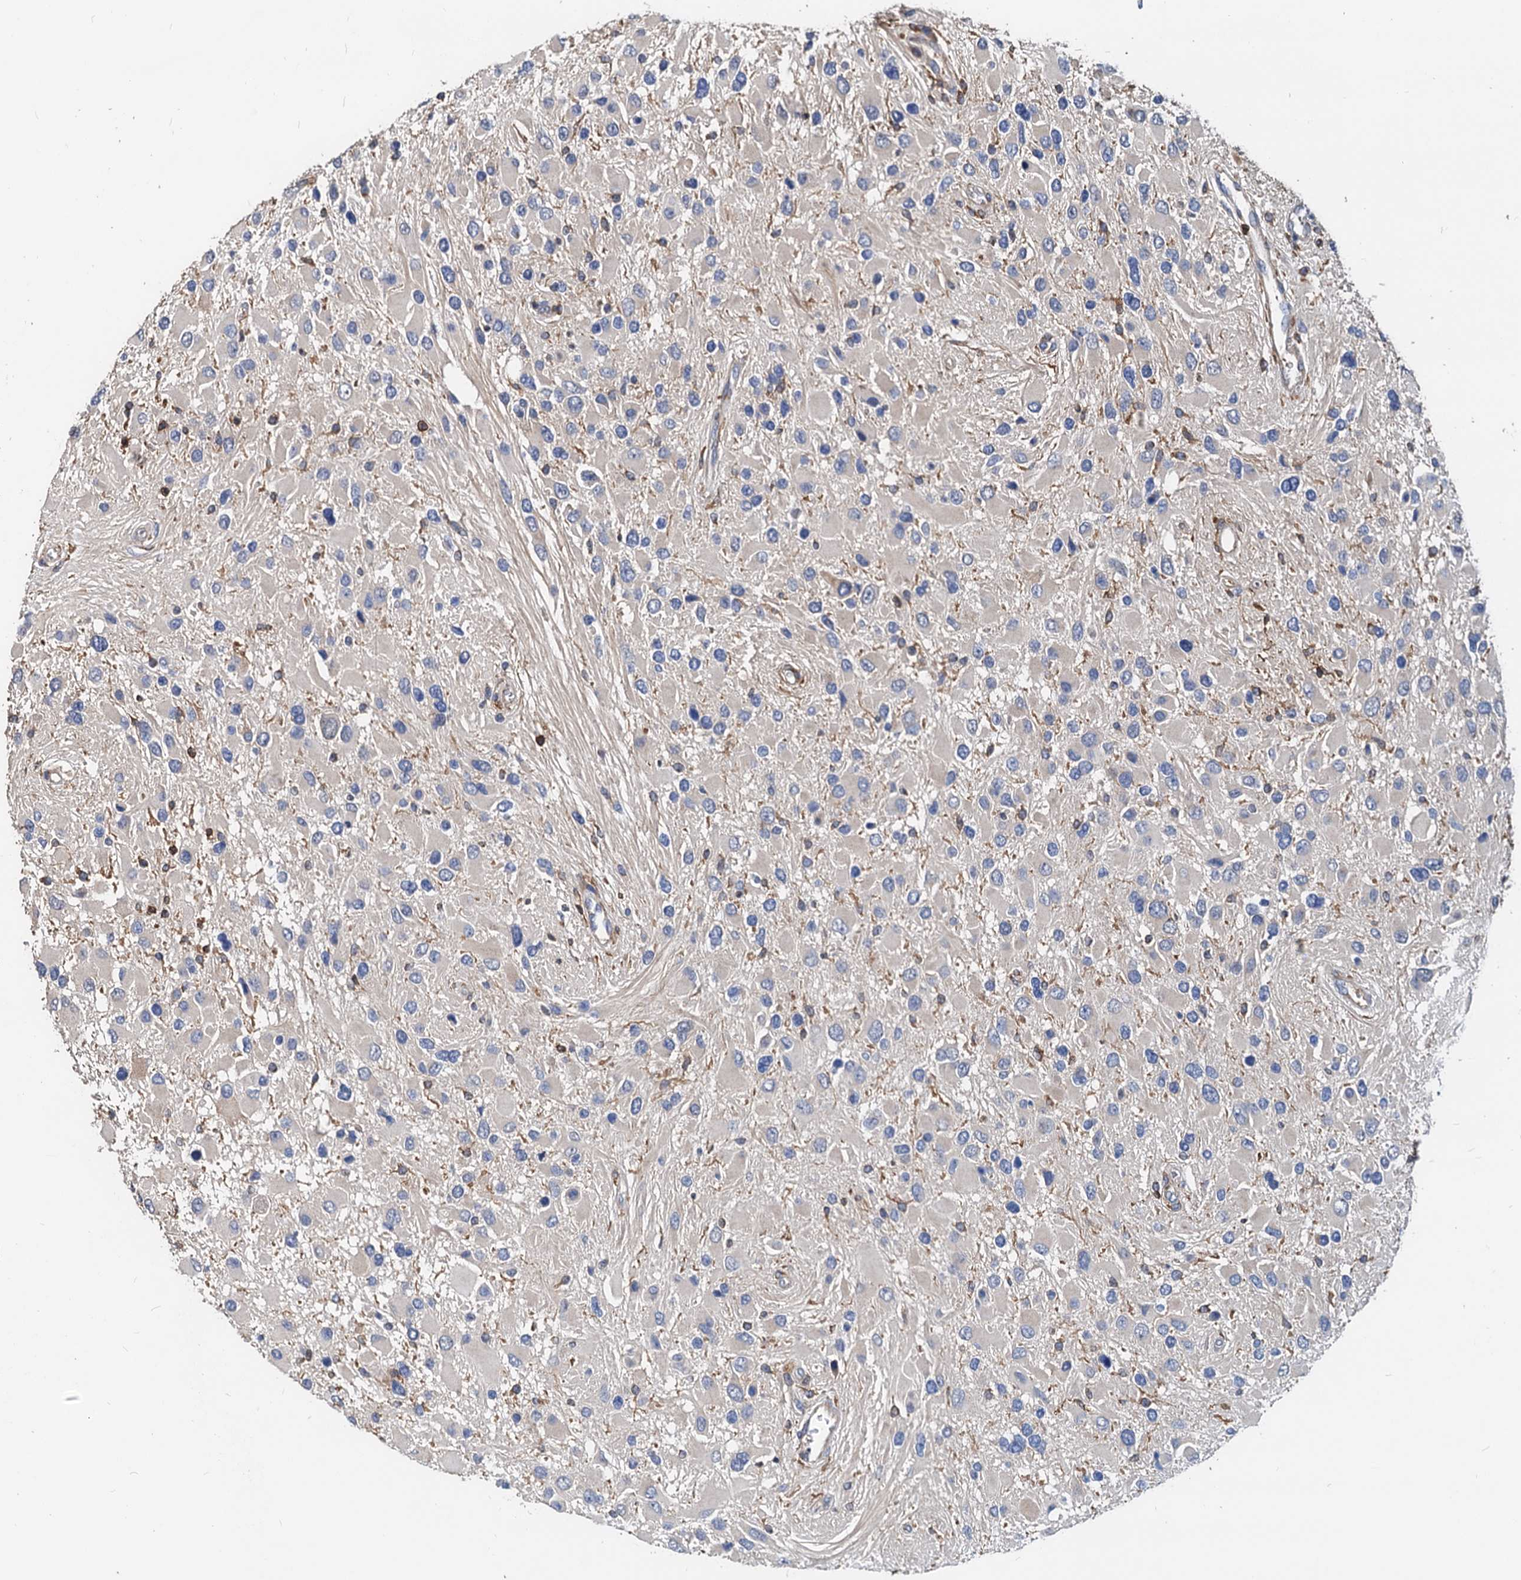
{"staining": {"intensity": "negative", "quantity": "none", "location": "none"}, "tissue": "glioma", "cell_type": "Tumor cells", "image_type": "cancer", "snomed": [{"axis": "morphology", "description": "Glioma, malignant, High grade"}, {"axis": "topography", "description": "Brain"}], "caption": "IHC photomicrograph of neoplastic tissue: human malignant high-grade glioma stained with DAB (3,3'-diaminobenzidine) demonstrates no significant protein staining in tumor cells.", "gene": "LCP2", "patient": {"sex": "male", "age": 53}}